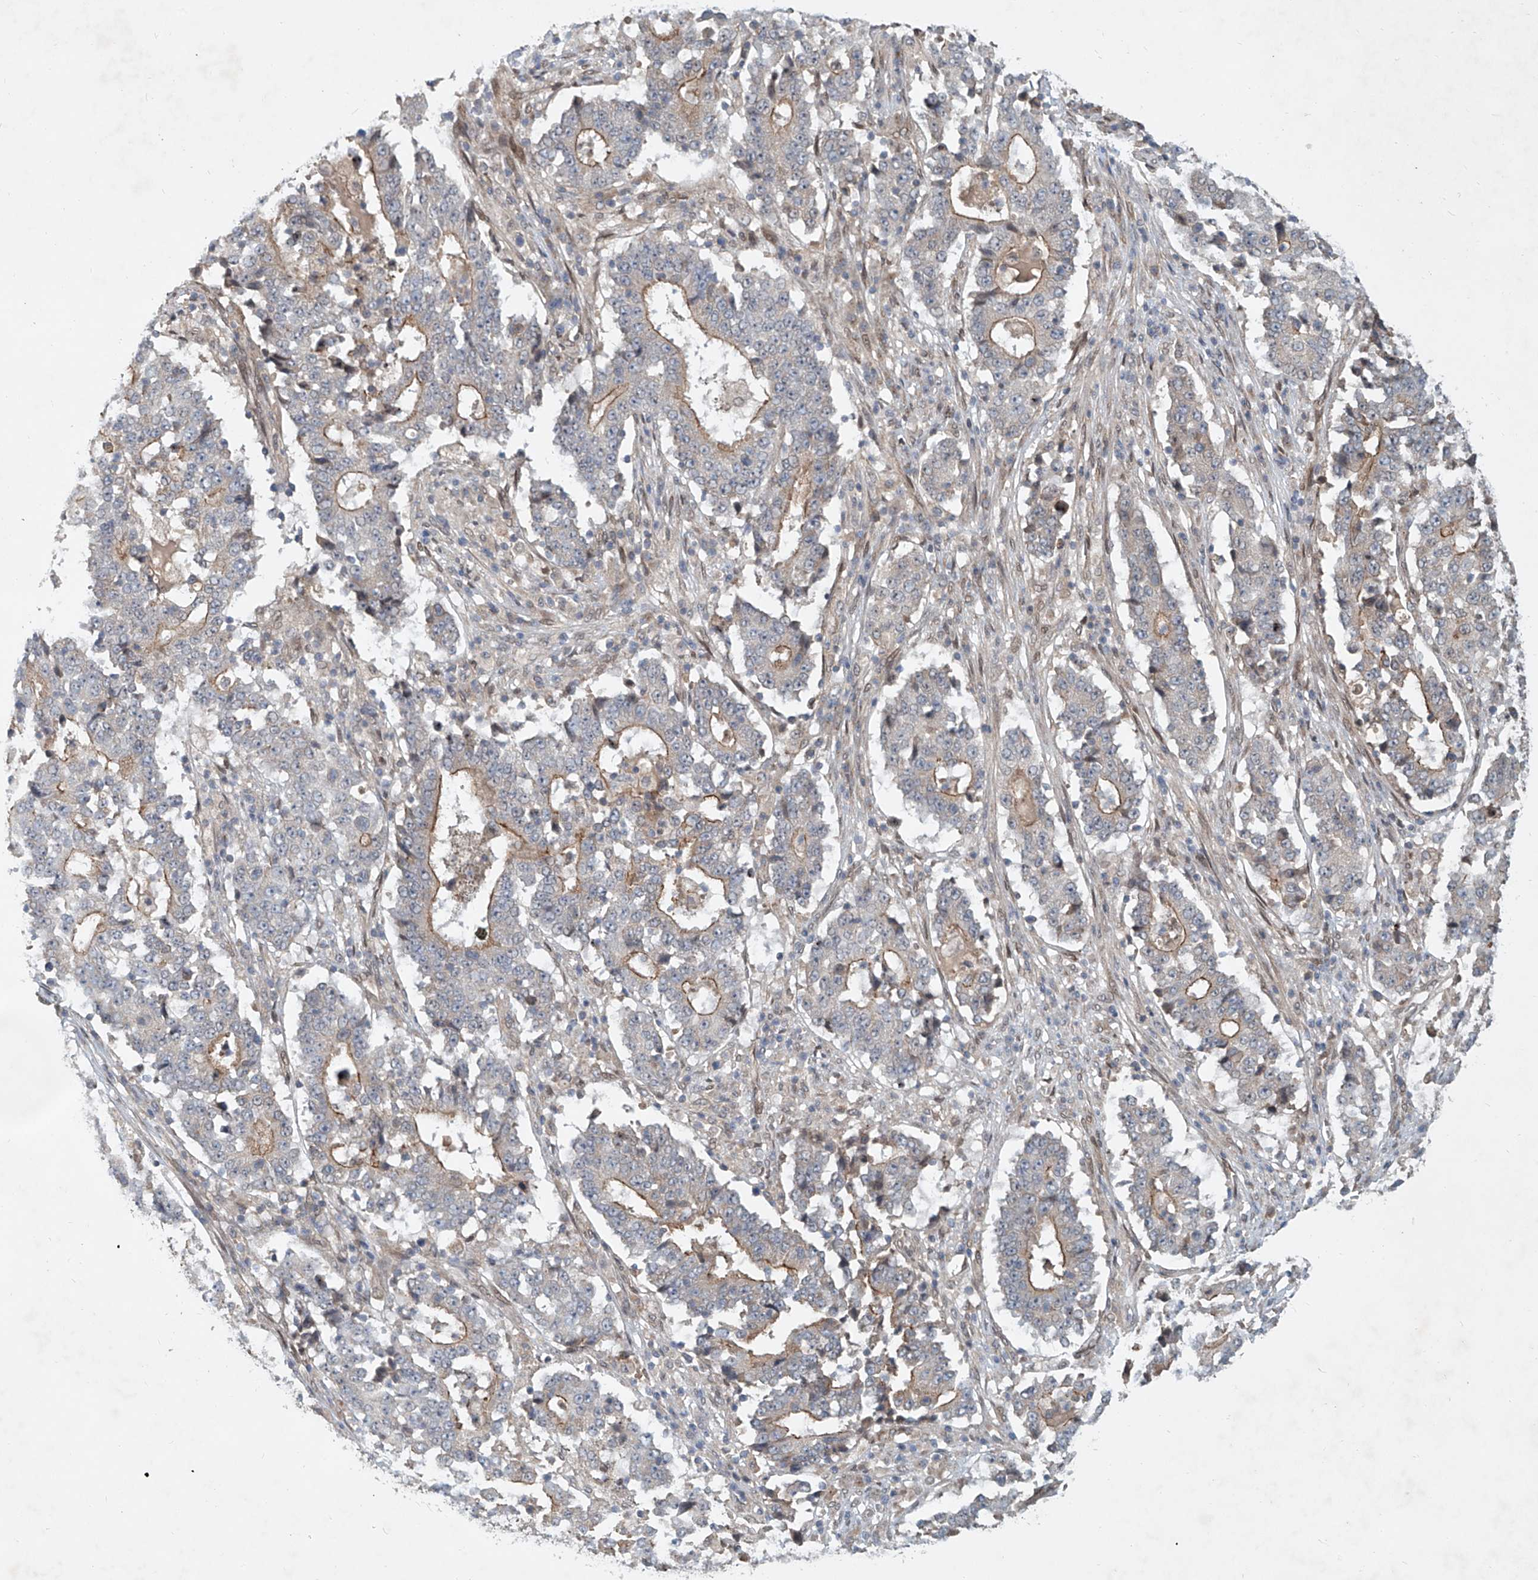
{"staining": {"intensity": "moderate", "quantity": "25%-75%", "location": "cytoplasmic/membranous"}, "tissue": "stomach cancer", "cell_type": "Tumor cells", "image_type": "cancer", "snomed": [{"axis": "morphology", "description": "Adenocarcinoma, NOS"}, {"axis": "topography", "description": "Stomach"}], "caption": "Approximately 25%-75% of tumor cells in human stomach adenocarcinoma reveal moderate cytoplasmic/membranous protein staining as visualized by brown immunohistochemical staining.", "gene": "SASH1", "patient": {"sex": "male", "age": 59}}